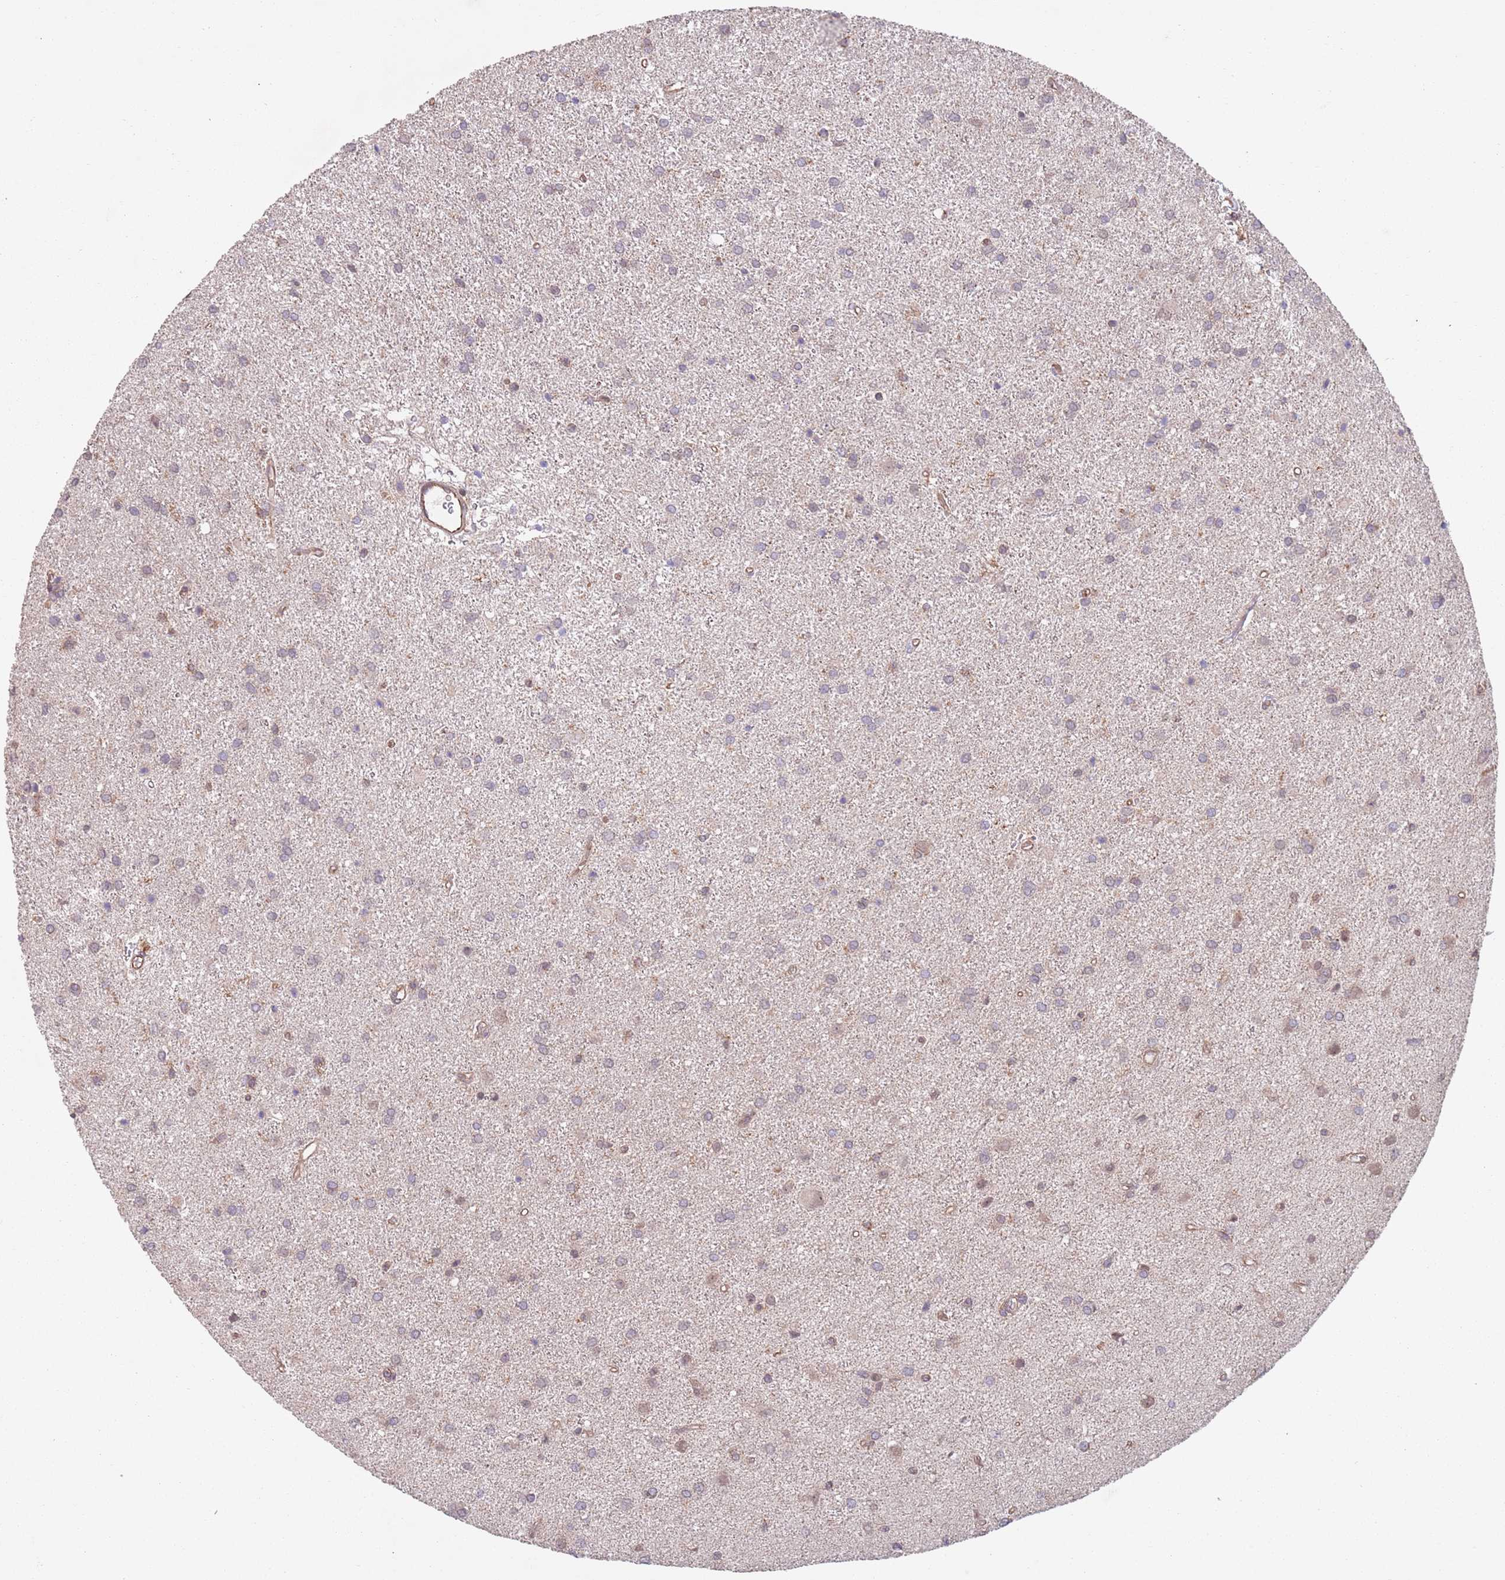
{"staining": {"intensity": "weak", "quantity": "<25%", "location": "nuclear"}, "tissue": "glioma", "cell_type": "Tumor cells", "image_type": "cancer", "snomed": [{"axis": "morphology", "description": "Glioma, malignant, High grade"}, {"axis": "topography", "description": "Brain"}], "caption": "Immunohistochemistry micrograph of malignant glioma (high-grade) stained for a protein (brown), which shows no positivity in tumor cells.", "gene": "CHD9", "patient": {"sex": "female", "age": 50}}